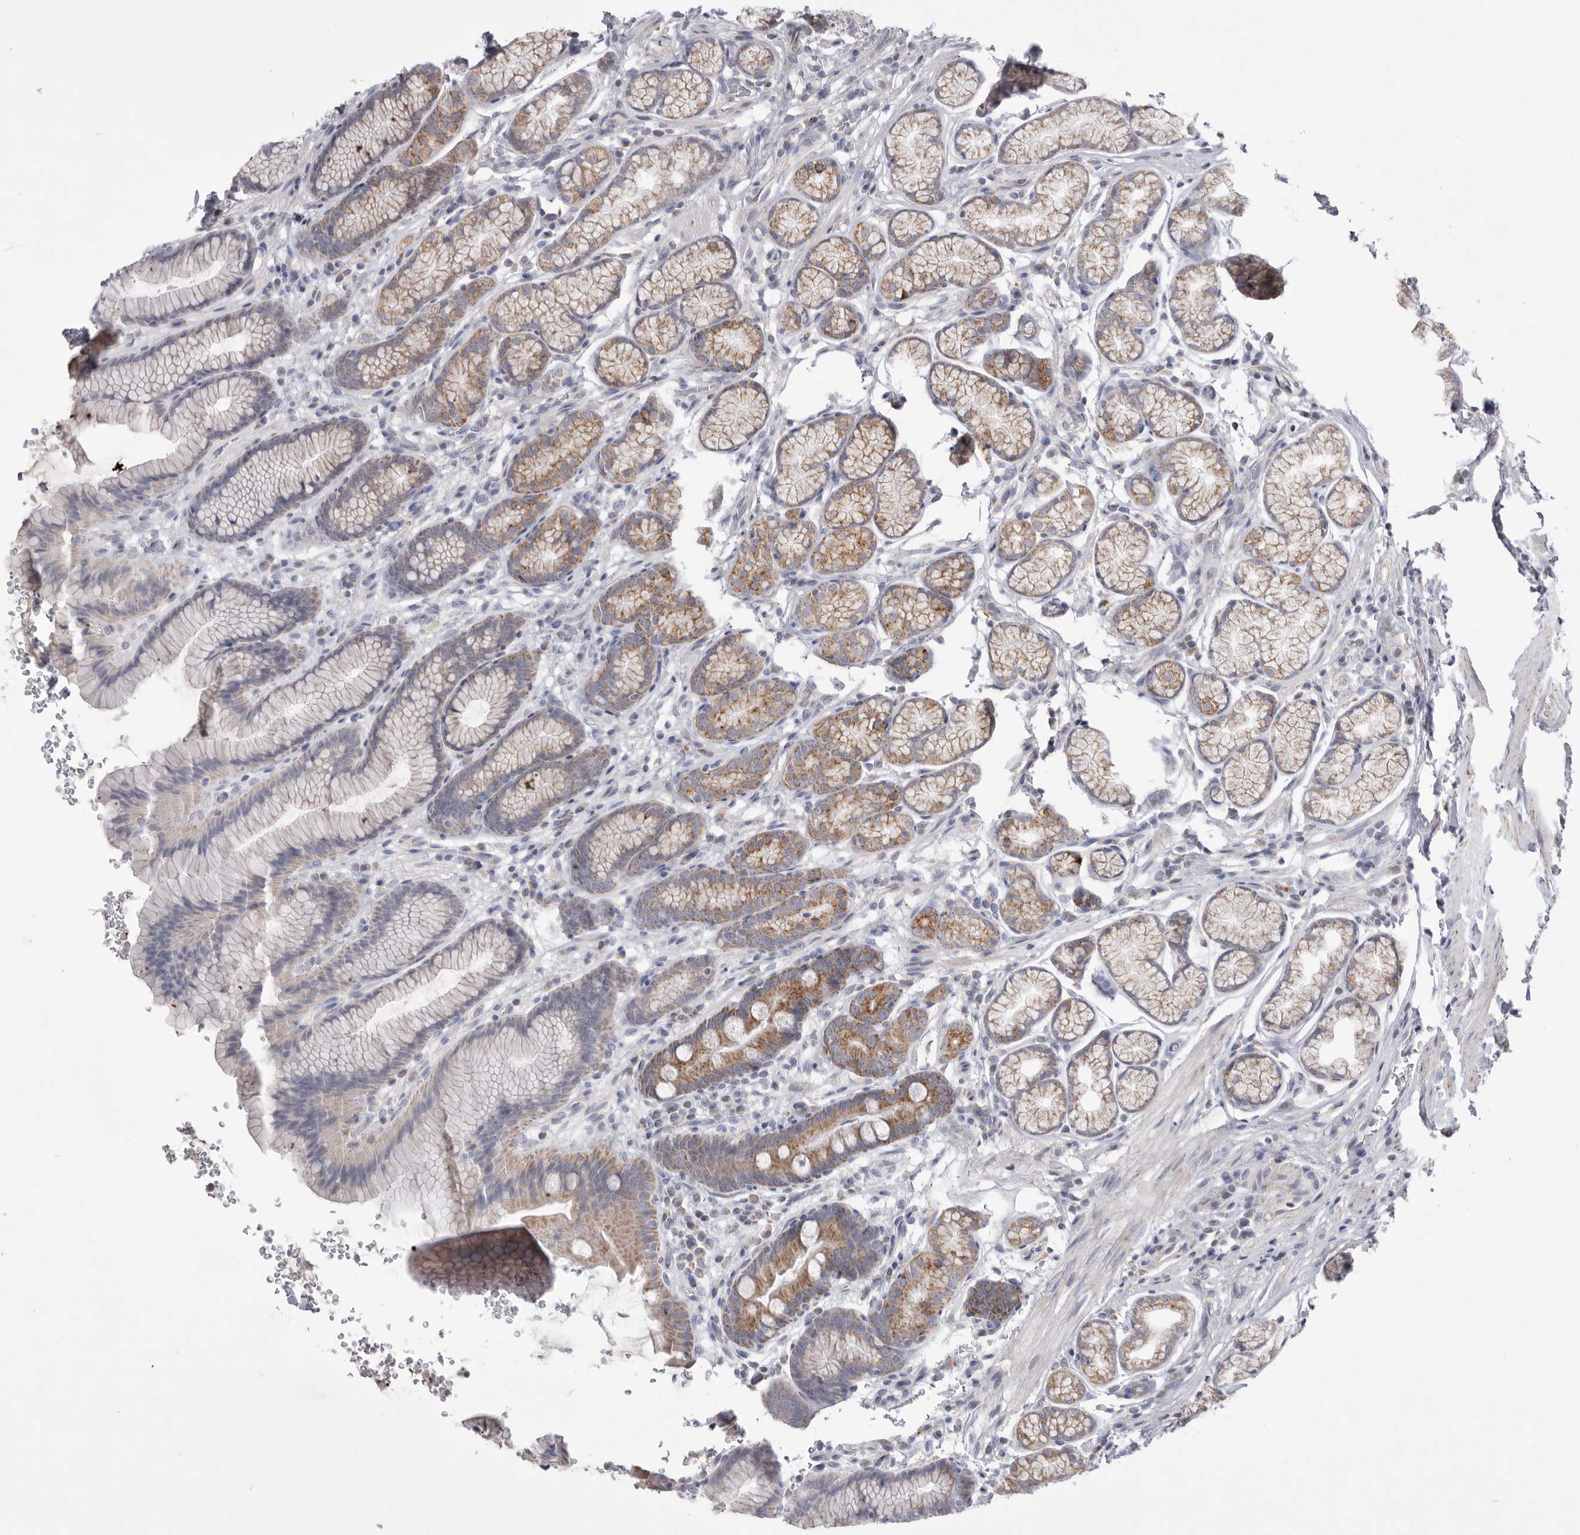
{"staining": {"intensity": "moderate", "quantity": "25%-75%", "location": "cytoplasmic/membranous"}, "tissue": "stomach", "cell_type": "Glandular cells", "image_type": "normal", "snomed": [{"axis": "morphology", "description": "Normal tissue, NOS"}, {"axis": "topography", "description": "Stomach"}], "caption": "DAB immunohistochemical staining of normal human stomach displays moderate cytoplasmic/membranous protein expression in about 25%-75% of glandular cells.", "gene": "VDAC3", "patient": {"sex": "male", "age": 42}}